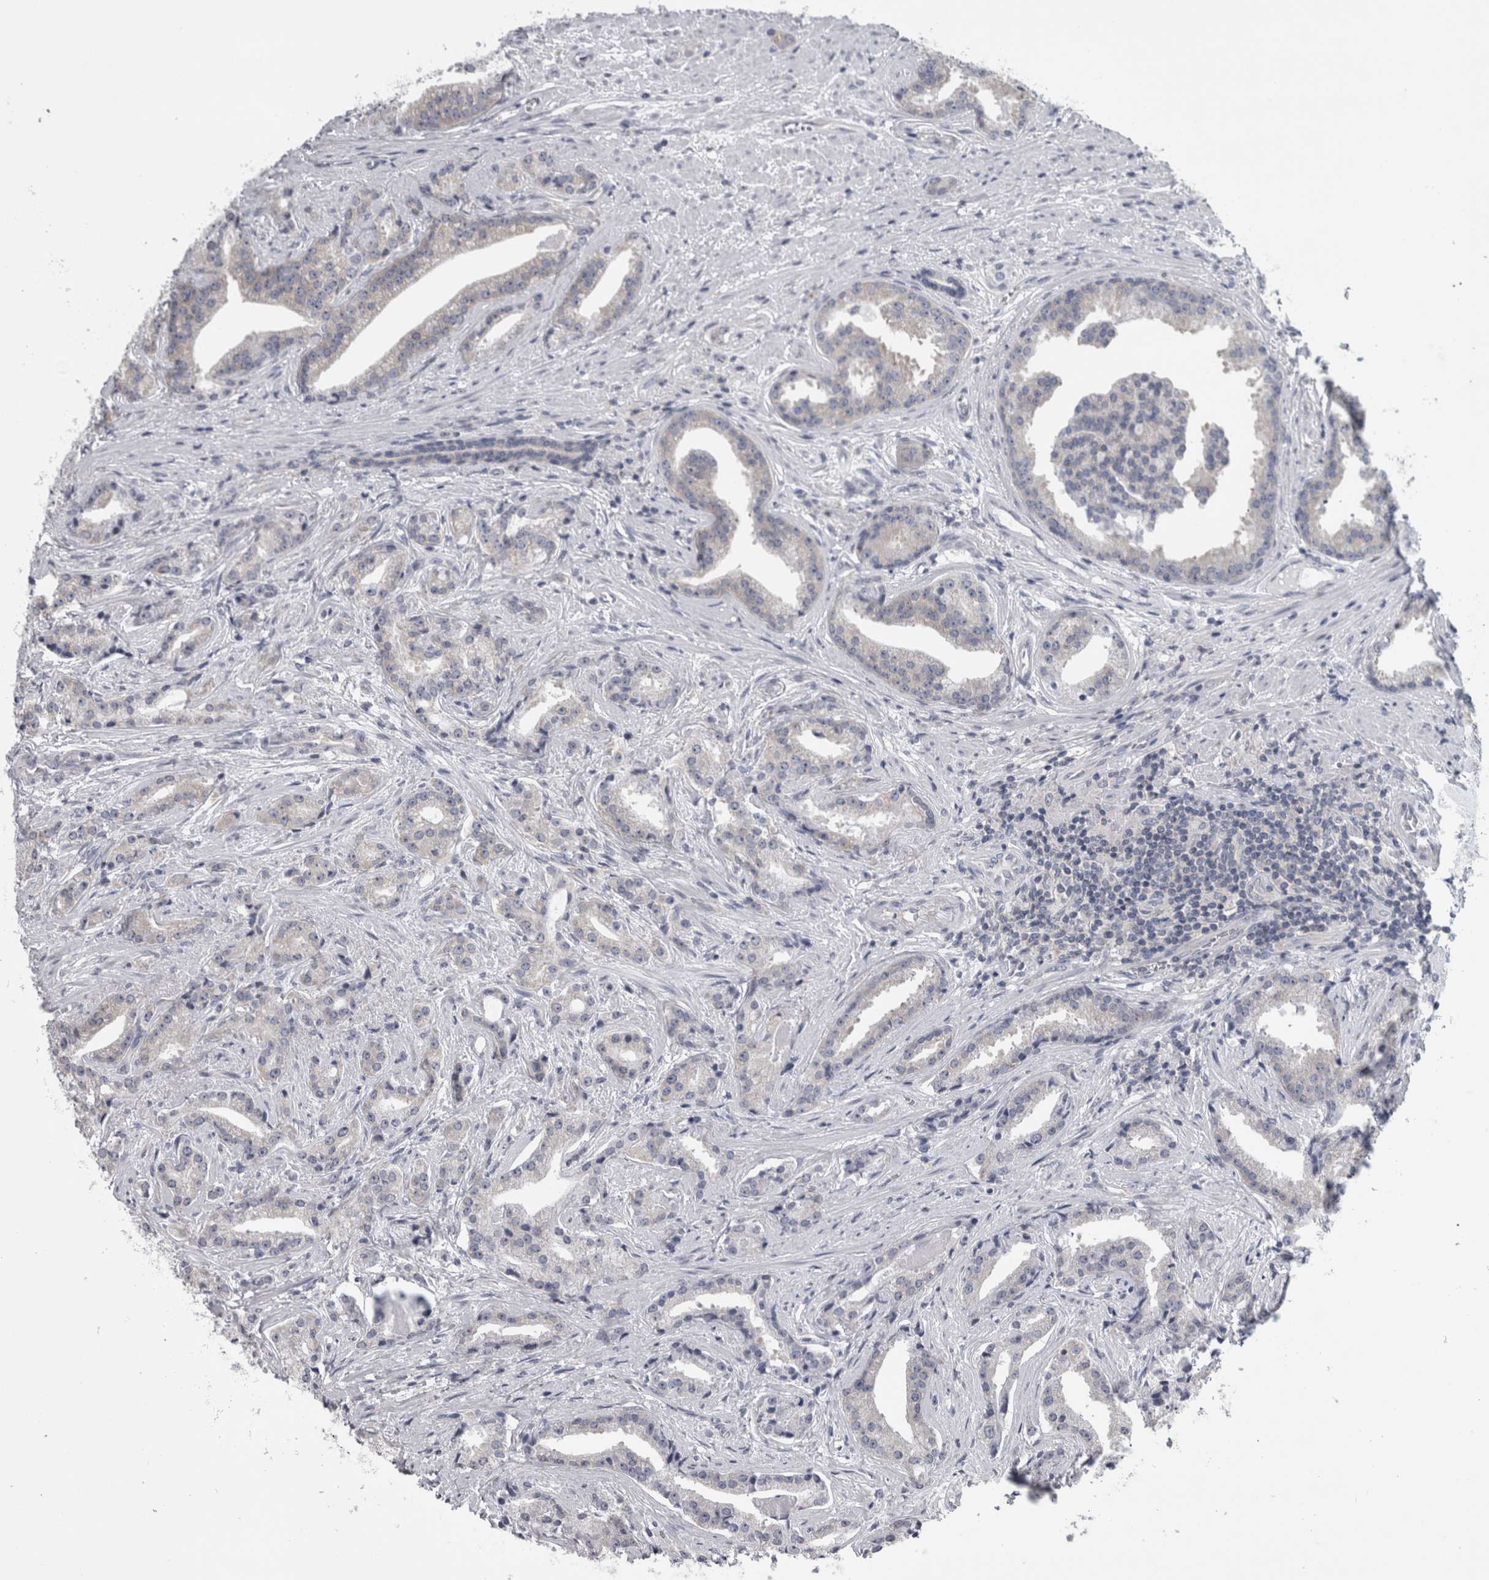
{"staining": {"intensity": "negative", "quantity": "none", "location": "none"}, "tissue": "prostate cancer", "cell_type": "Tumor cells", "image_type": "cancer", "snomed": [{"axis": "morphology", "description": "Adenocarcinoma, Low grade"}, {"axis": "topography", "description": "Prostate"}], "caption": "Immunohistochemistry (IHC) micrograph of low-grade adenocarcinoma (prostate) stained for a protein (brown), which exhibits no positivity in tumor cells.", "gene": "PRRC2C", "patient": {"sex": "male", "age": 67}}